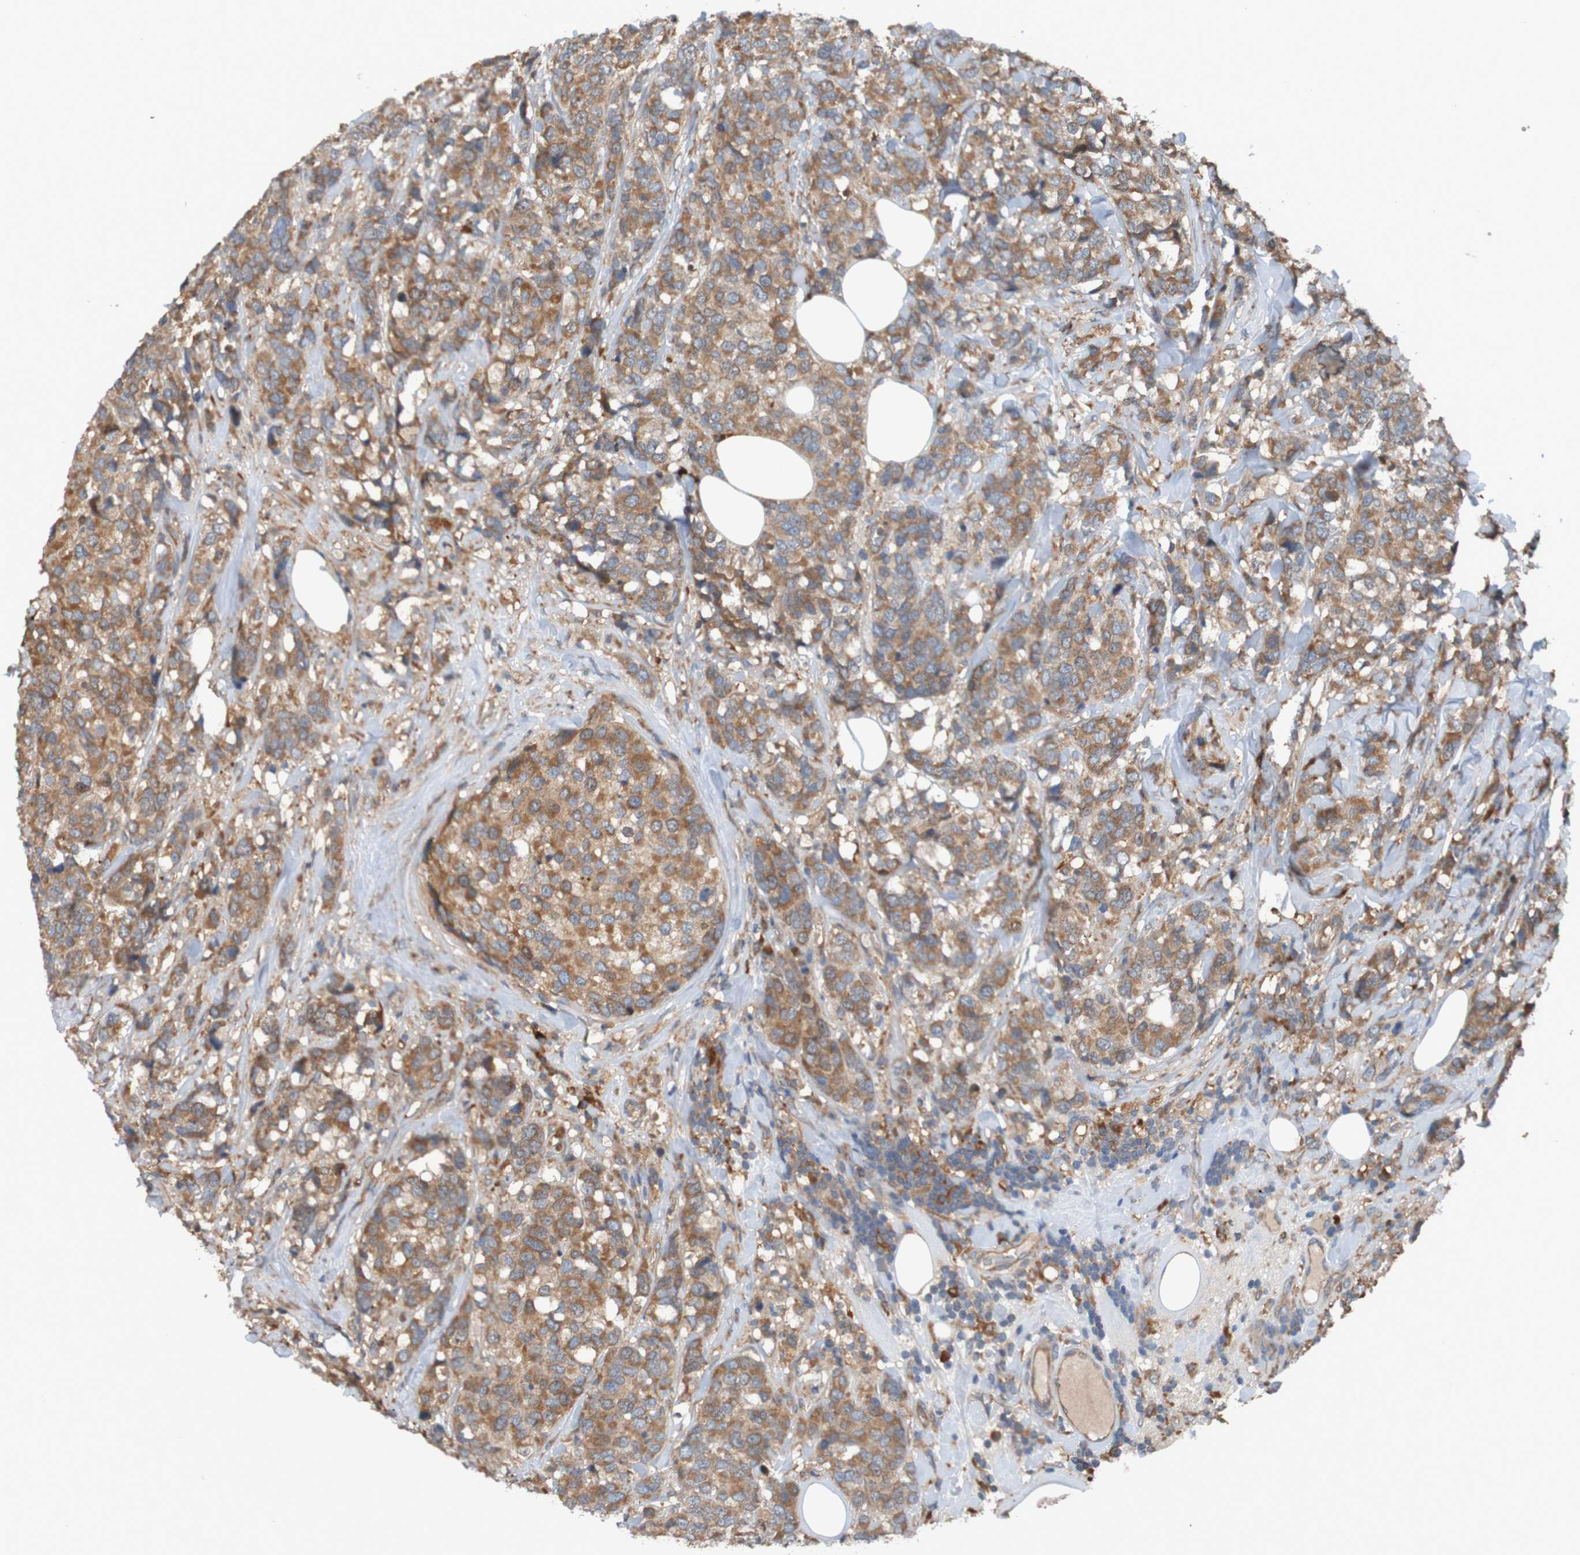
{"staining": {"intensity": "moderate", "quantity": ">75%", "location": "cytoplasmic/membranous"}, "tissue": "breast cancer", "cell_type": "Tumor cells", "image_type": "cancer", "snomed": [{"axis": "morphology", "description": "Lobular carcinoma"}, {"axis": "topography", "description": "Breast"}], "caption": "A photomicrograph showing moderate cytoplasmic/membranous staining in about >75% of tumor cells in breast cancer (lobular carcinoma), as visualized by brown immunohistochemical staining.", "gene": "DNAJC4", "patient": {"sex": "female", "age": 59}}